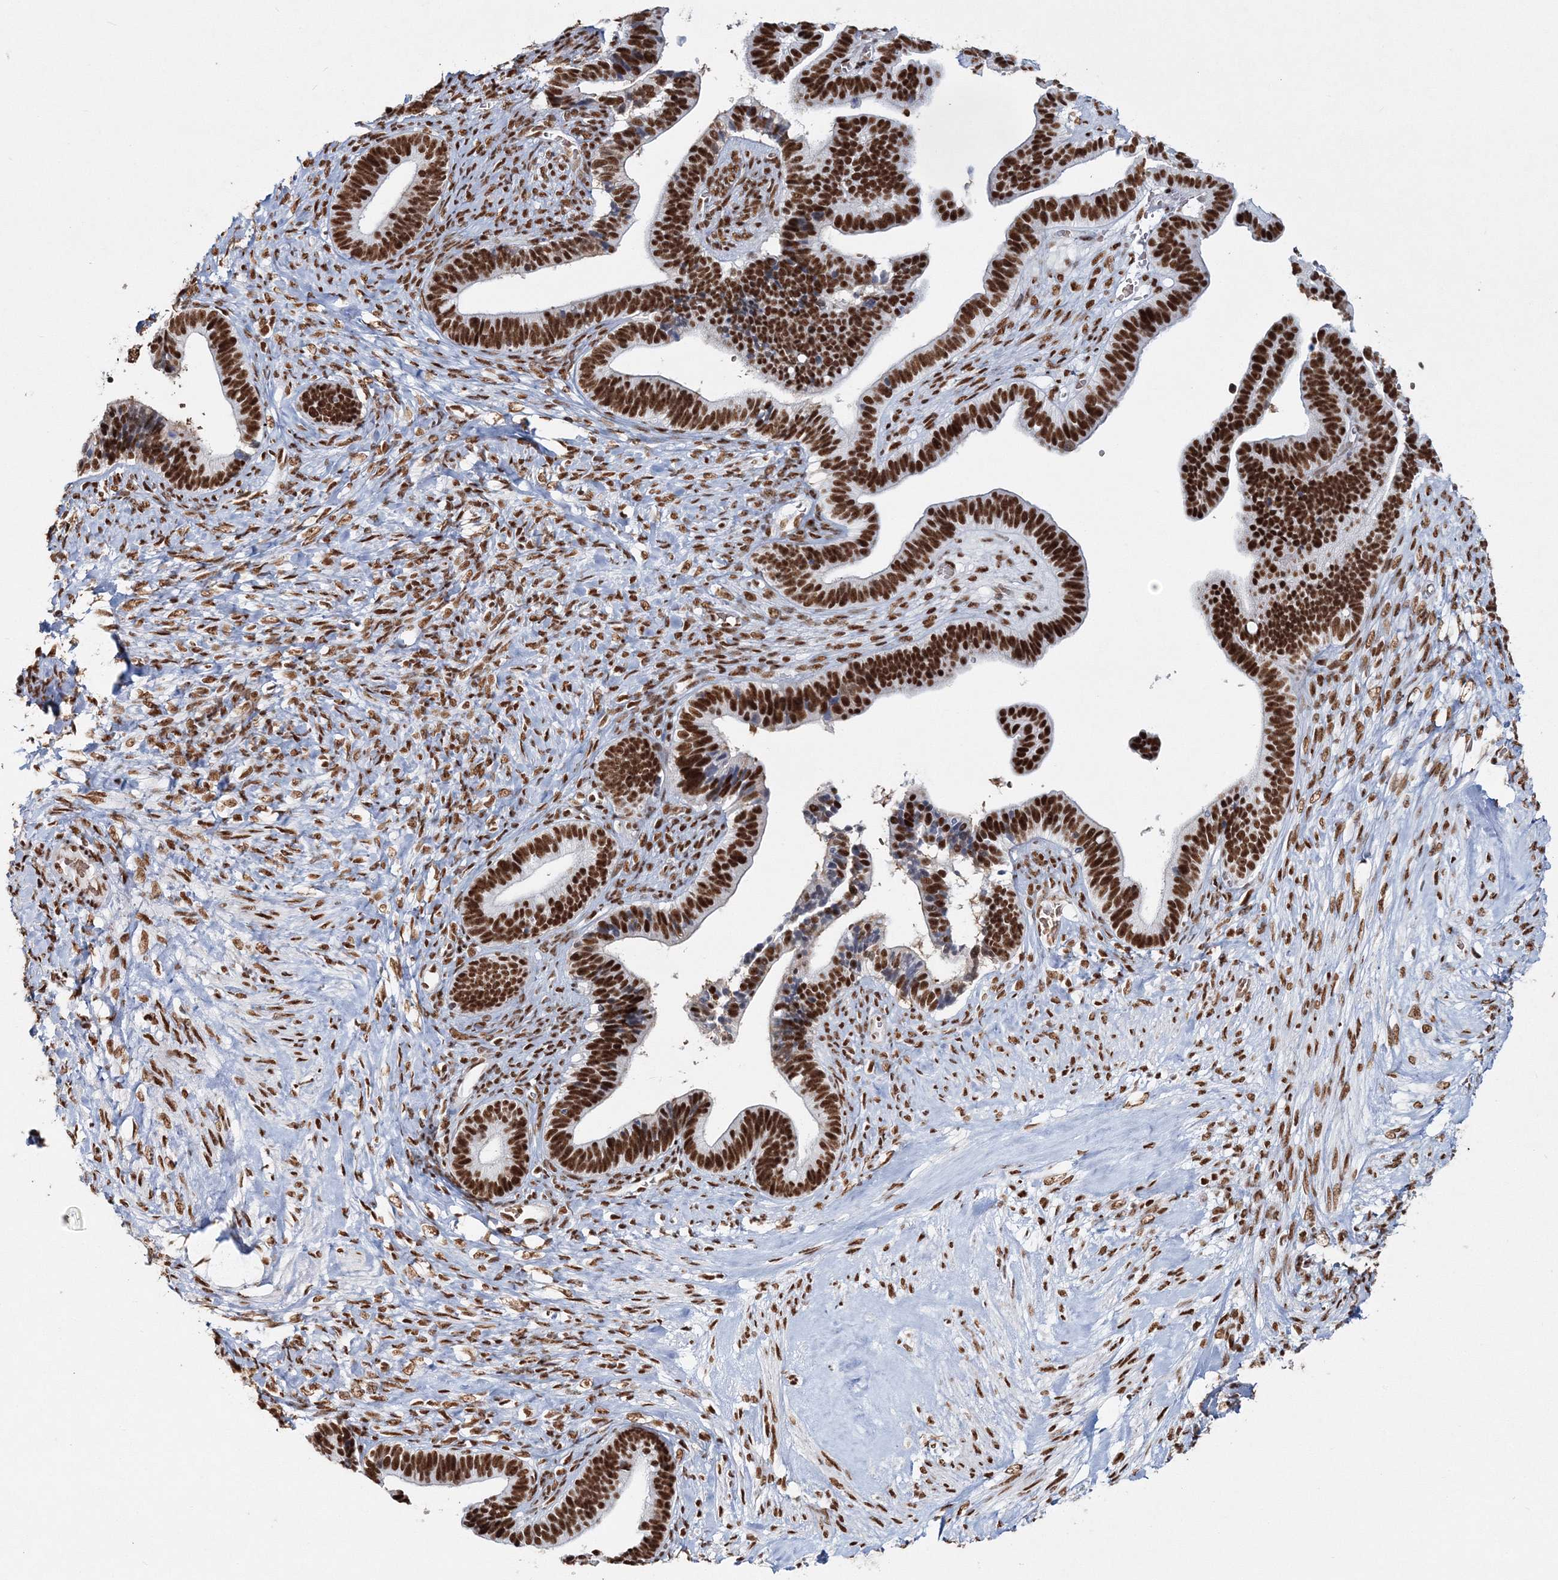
{"staining": {"intensity": "strong", "quantity": ">75%", "location": "nuclear"}, "tissue": "ovarian cancer", "cell_type": "Tumor cells", "image_type": "cancer", "snomed": [{"axis": "morphology", "description": "Cystadenocarcinoma, serous, NOS"}, {"axis": "topography", "description": "Ovary"}], "caption": "Protein expression analysis of ovarian serous cystadenocarcinoma reveals strong nuclear staining in approximately >75% of tumor cells. The staining is performed using DAB (3,3'-diaminobenzidine) brown chromogen to label protein expression. The nuclei are counter-stained blue using hematoxylin.", "gene": "QRICH1", "patient": {"sex": "female", "age": 56}}